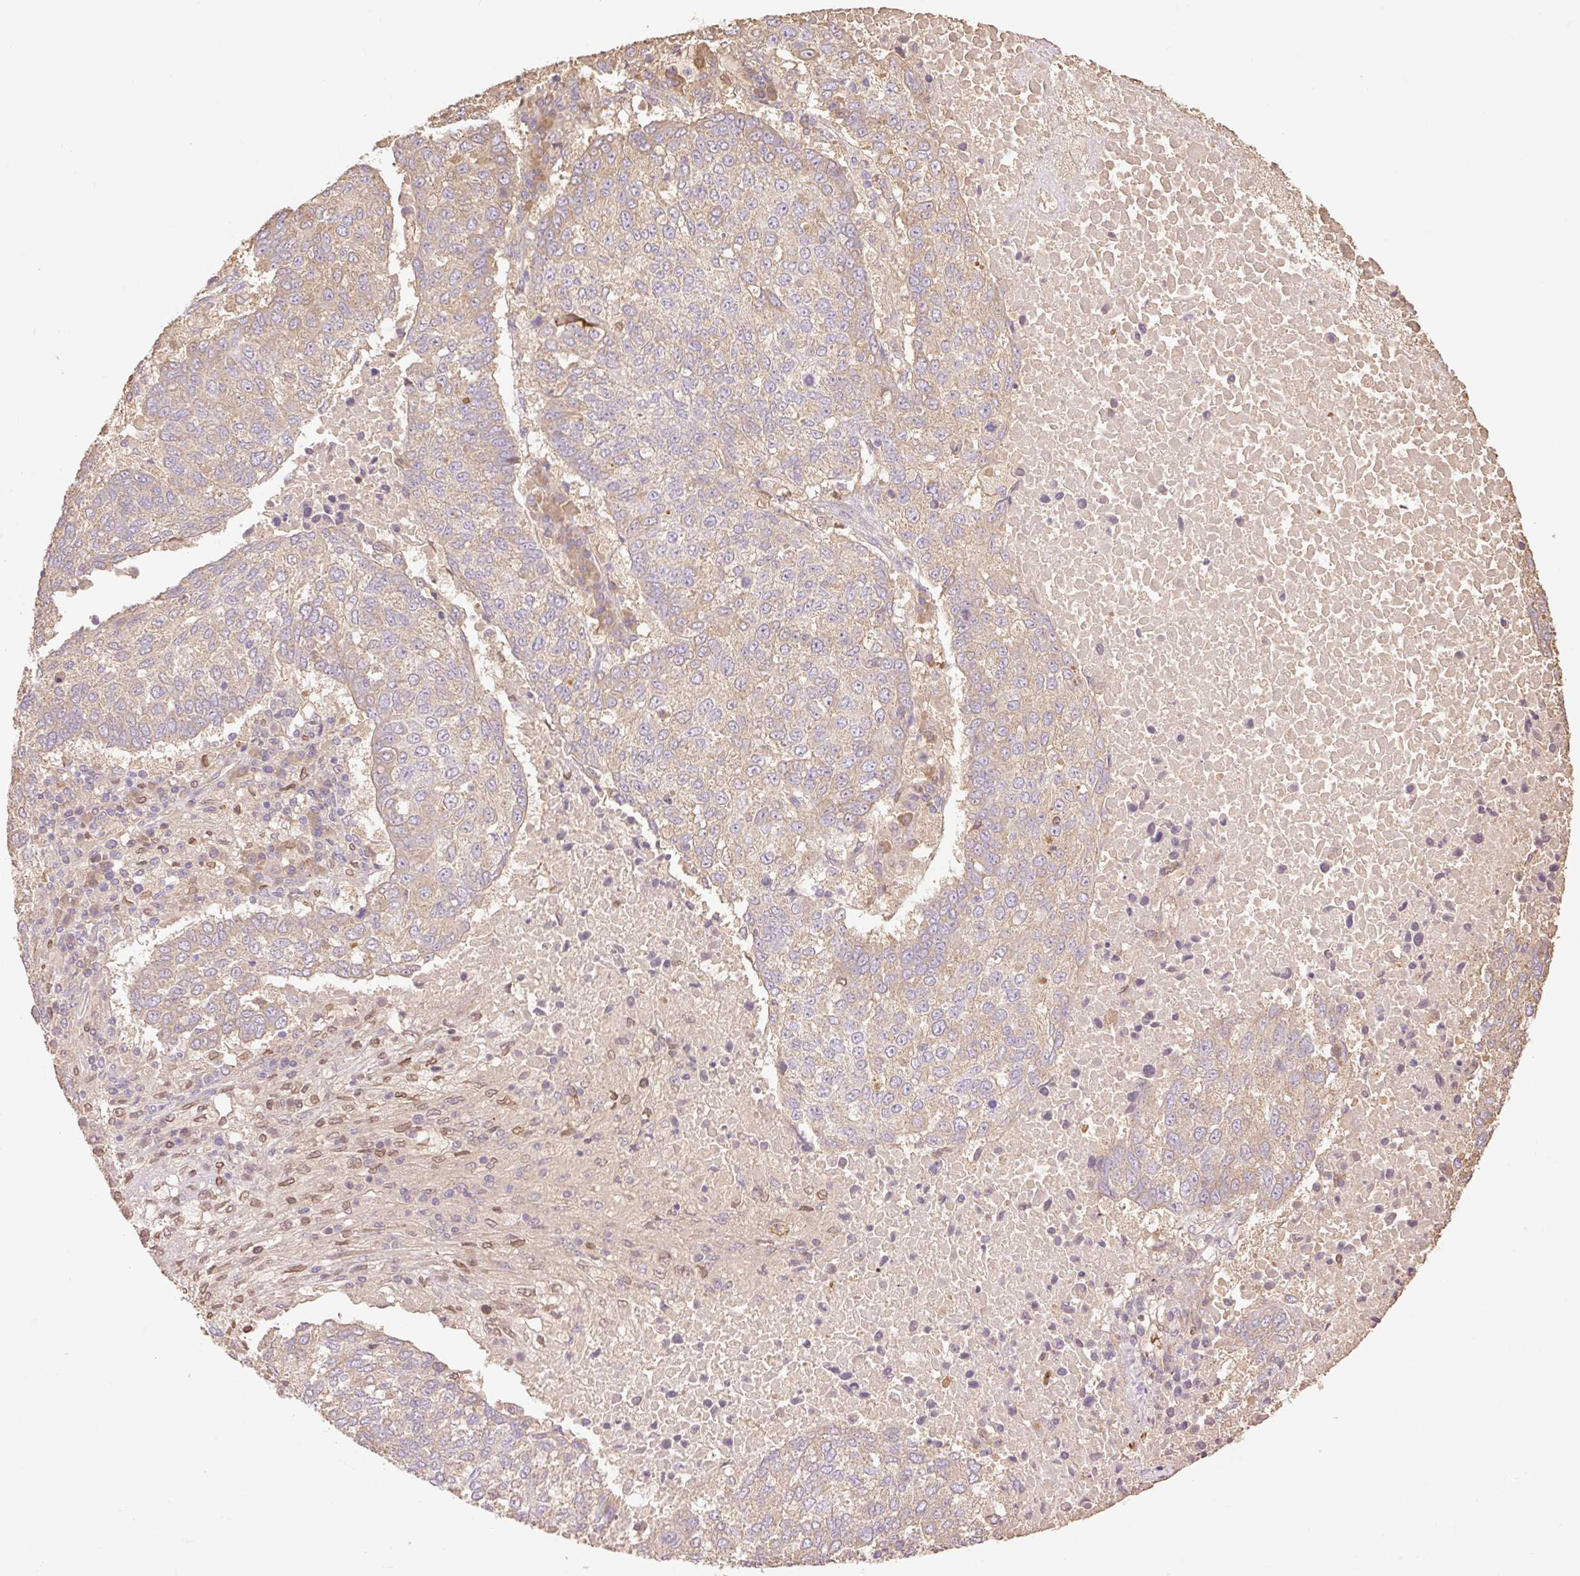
{"staining": {"intensity": "moderate", "quantity": "25%-75%", "location": "cytoplasmic/membranous"}, "tissue": "lung cancer", "cell_type": "Tumor cells", "image_type": "cancer", "snomed": [{"axis": "morphology", "description": "Squamous cell carcinoma, NOS"}, {"axis": "topography", "description": "Lung"}], "caption": "Protein expression analysis of lung cancer demonstrates moderate cytoplasmic/membranous positivity in approximately 25%-75% of tumor cells.", "gene": "DESI1", "patient": {"sex": "male", "age": 73}}